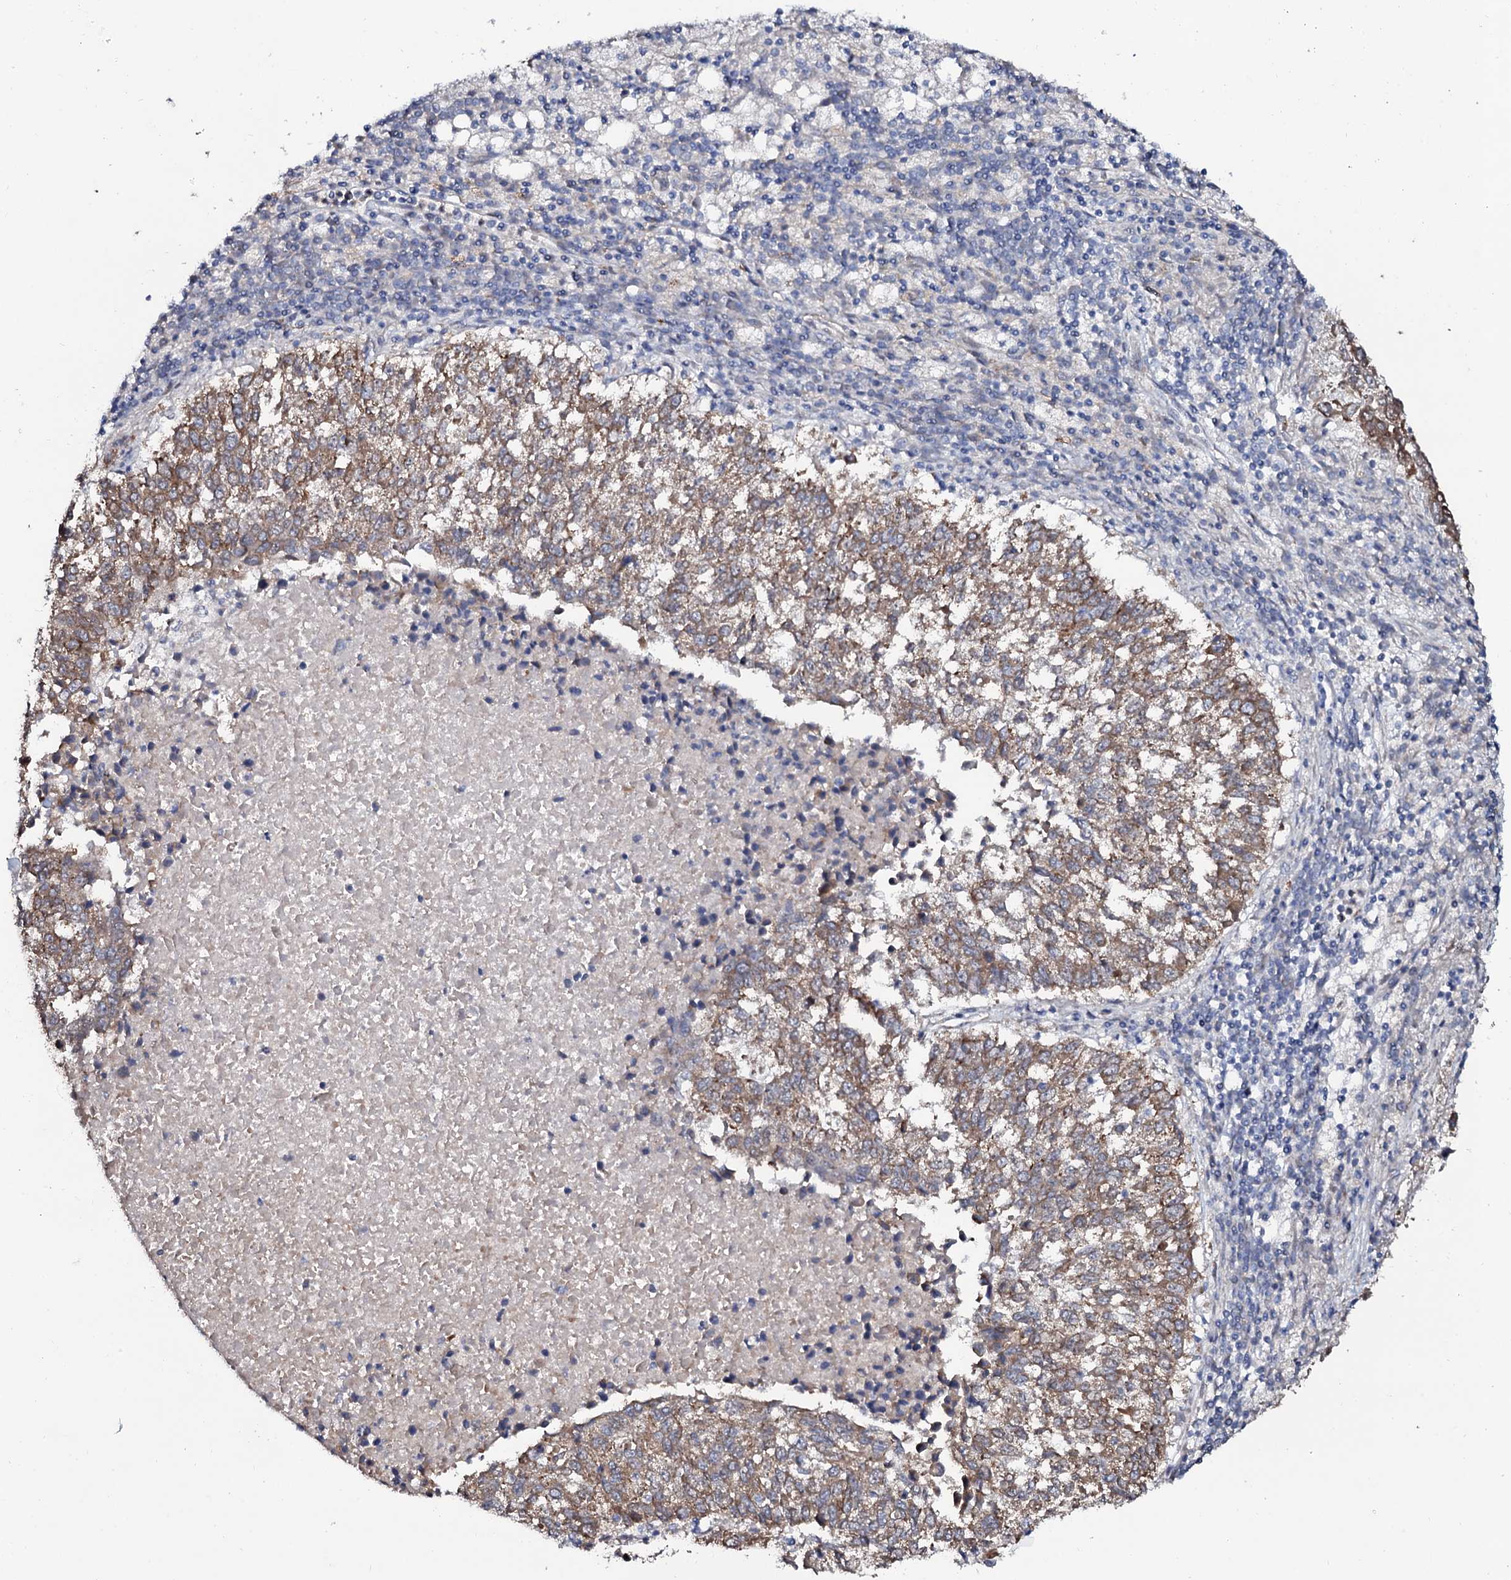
{"staining": {"intensity": "moderate", "quantity": ">75%", "location": "cytoplasmic/membranous"}, "tissue": "lung cancer", "cell_type": "Tumor cells", "image_type": "cancer", "snomed": [{"axis": "morphology", "description": "Squamous cell carcinoma, NOS"}, {"axis": "topography", "description": "Lung"}], "caption": "Lung cancer (squamous cell carcinoma) stained with a protein marker displays moderate staining in tumor cells.", "gene": "PPP1R3D", "patient": {"sex": "male", "age": 73}}